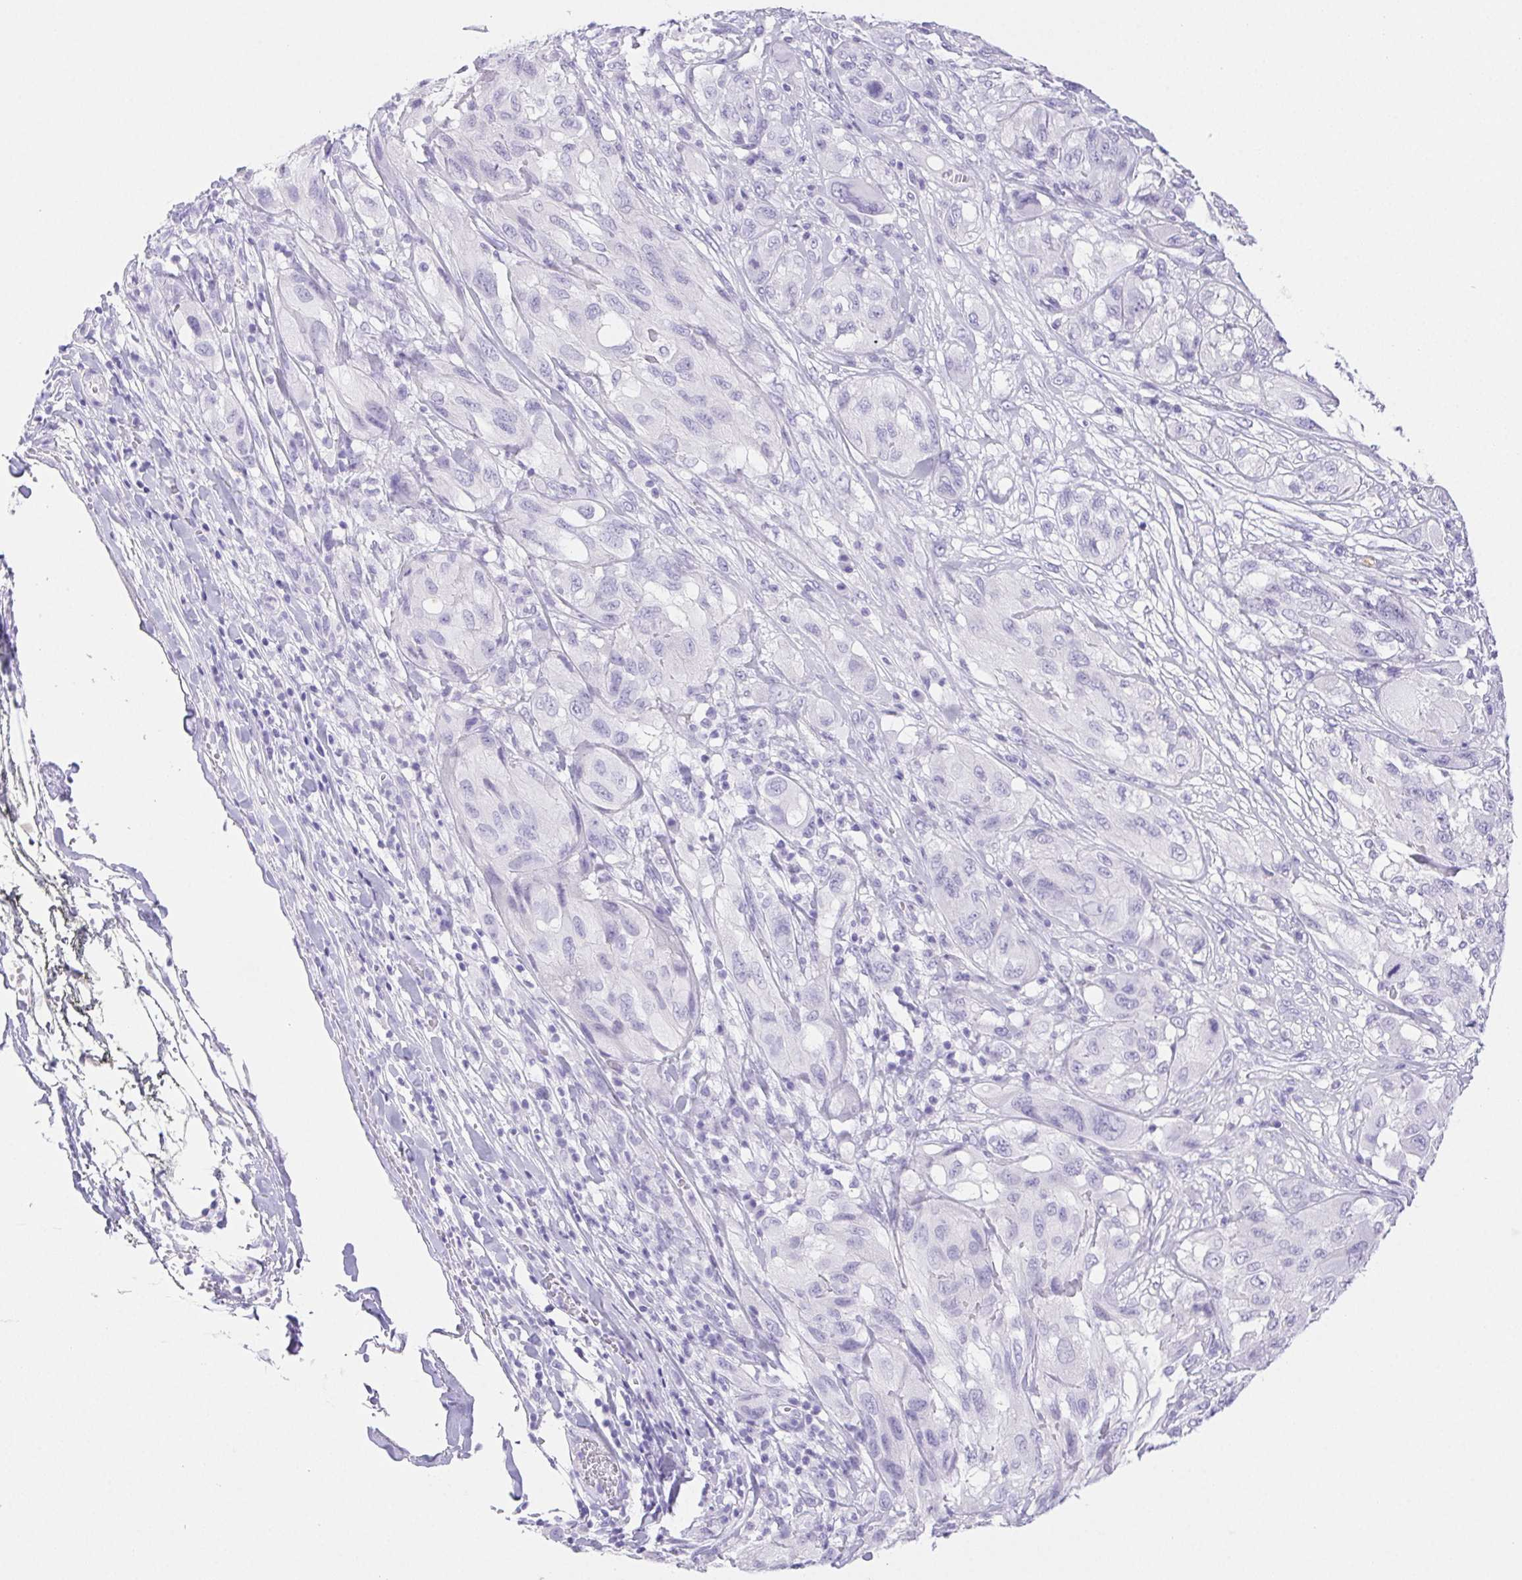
{"staining": {"intensity": "negative", "quantity": "none", "location": "none"}, "tissue": "melanoma", "cell_type": "Tumor cells", "image_type": "cancer", "snomed": [{"axis": "morphology", "description": "Malignant melanoma, NOS"}, {"axis": "topography", "description": "Skin"}], "caption": "Tumor cells show no significant expression in melanoma.", "gene": "PNLIP", "patient": {"sex": "female", "age": 91}}